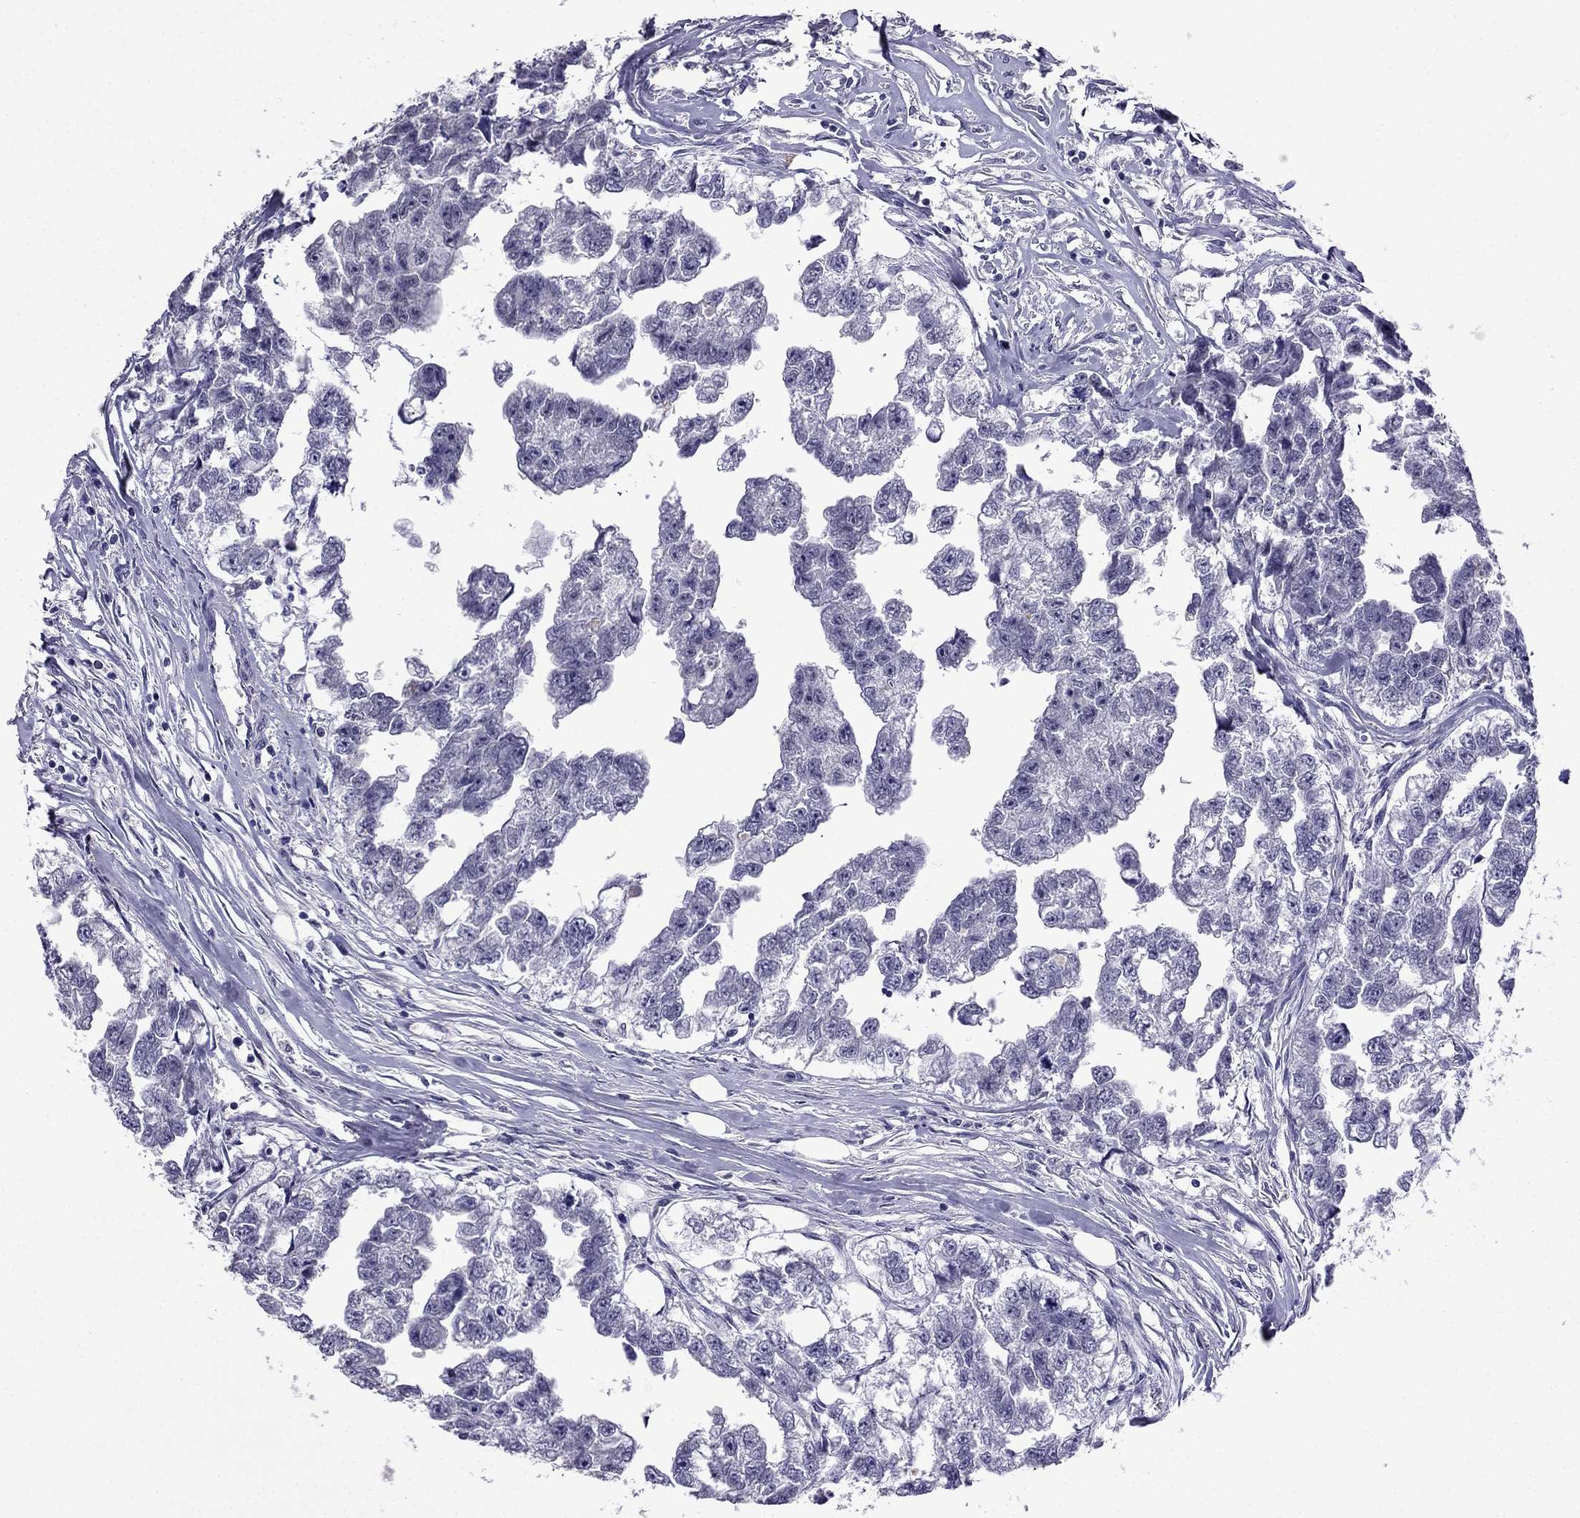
{"staining": {"intensity": "negative", "quantity": "none", "location": "none"}, "tissue": "testis cancer", "cell_type": "Tumor cells", "image_type": "cancer", "snomed": [{"axis": "morphology", "description": "Carcinoma, Embryonal, NOS"}, {"axis": "morphology", "description": "Teratoma, malignant, NOS"}, {"axis": "topography", "description": "Testis"}], "caption": "This is a image of immunohistochemistry staining of testis malignant teratoma, which shows no positivity in tumor cells.", "gene": "AQP9", "patient": {"sex": "male", "age": 44}}